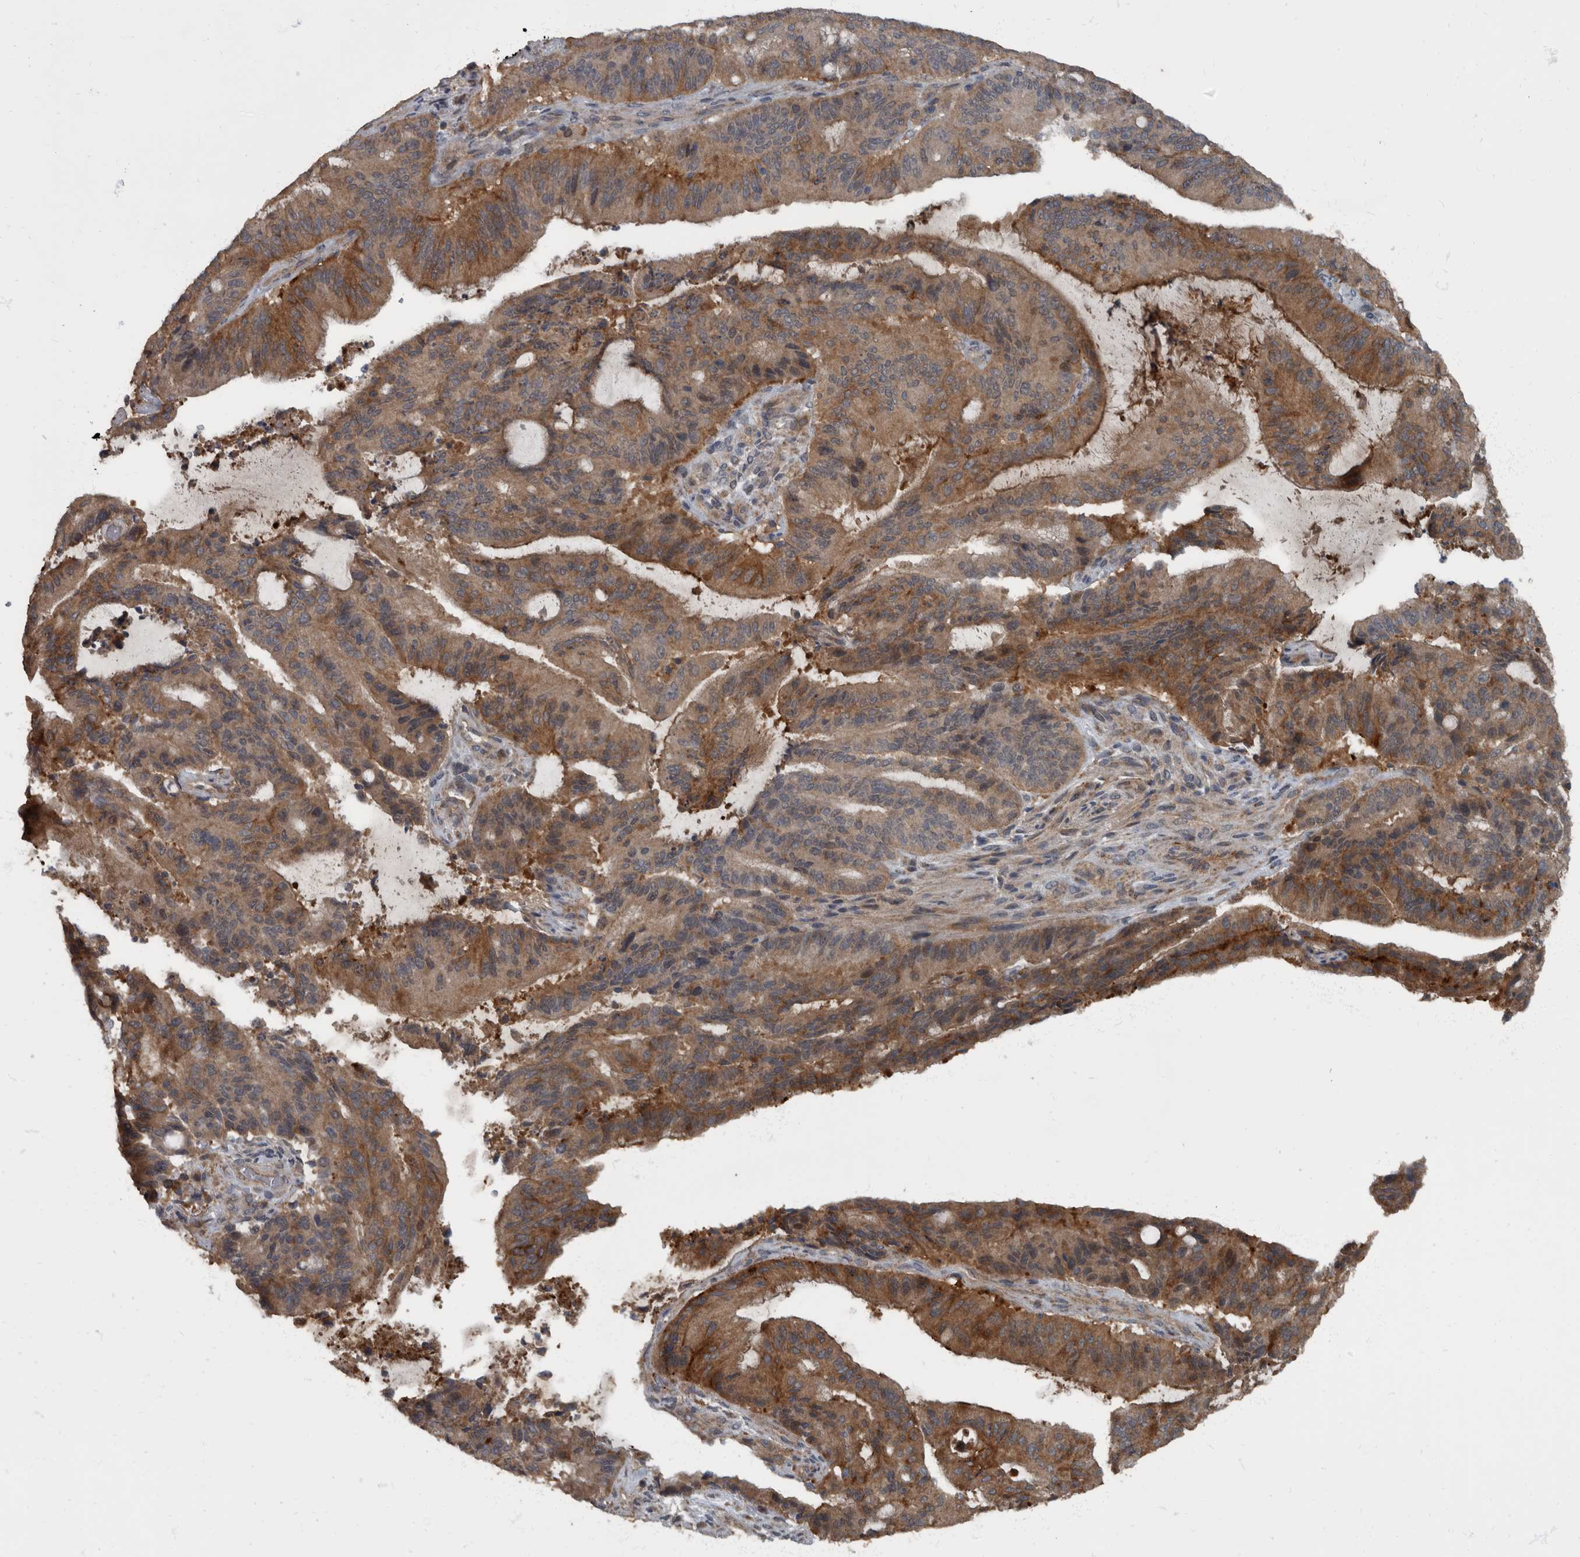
{"staining": {"intensity": "strong", "quantity": ">75%", "location": "cytoplasmic/membranous"}, "tissue": "liver cancer", "cell_type": "Tumor cells", "image_type": "cancer", "snomed": [{"axis": "morphology", "description": "Normal tissue, NOS"}, {"axis": "morphology", "description": "Cholangiocarcinoma"}, {"axis": "topography", "description": "Liver"}, {"axis": "topography", "description": "Peripheral nerve tissue"}], "caption": "Protein expression analysis of liver cholangiocarcinoma shows strong cytoplasmic/membranous staining in approximately >75% of tumor cells. The staining was performed using DAB, with brown indicating positive protein expression. Nuclei are stained blue with hematoxylin.", "gene": "RABGGTB", "patient": {"sex": "female", "age": 73}}